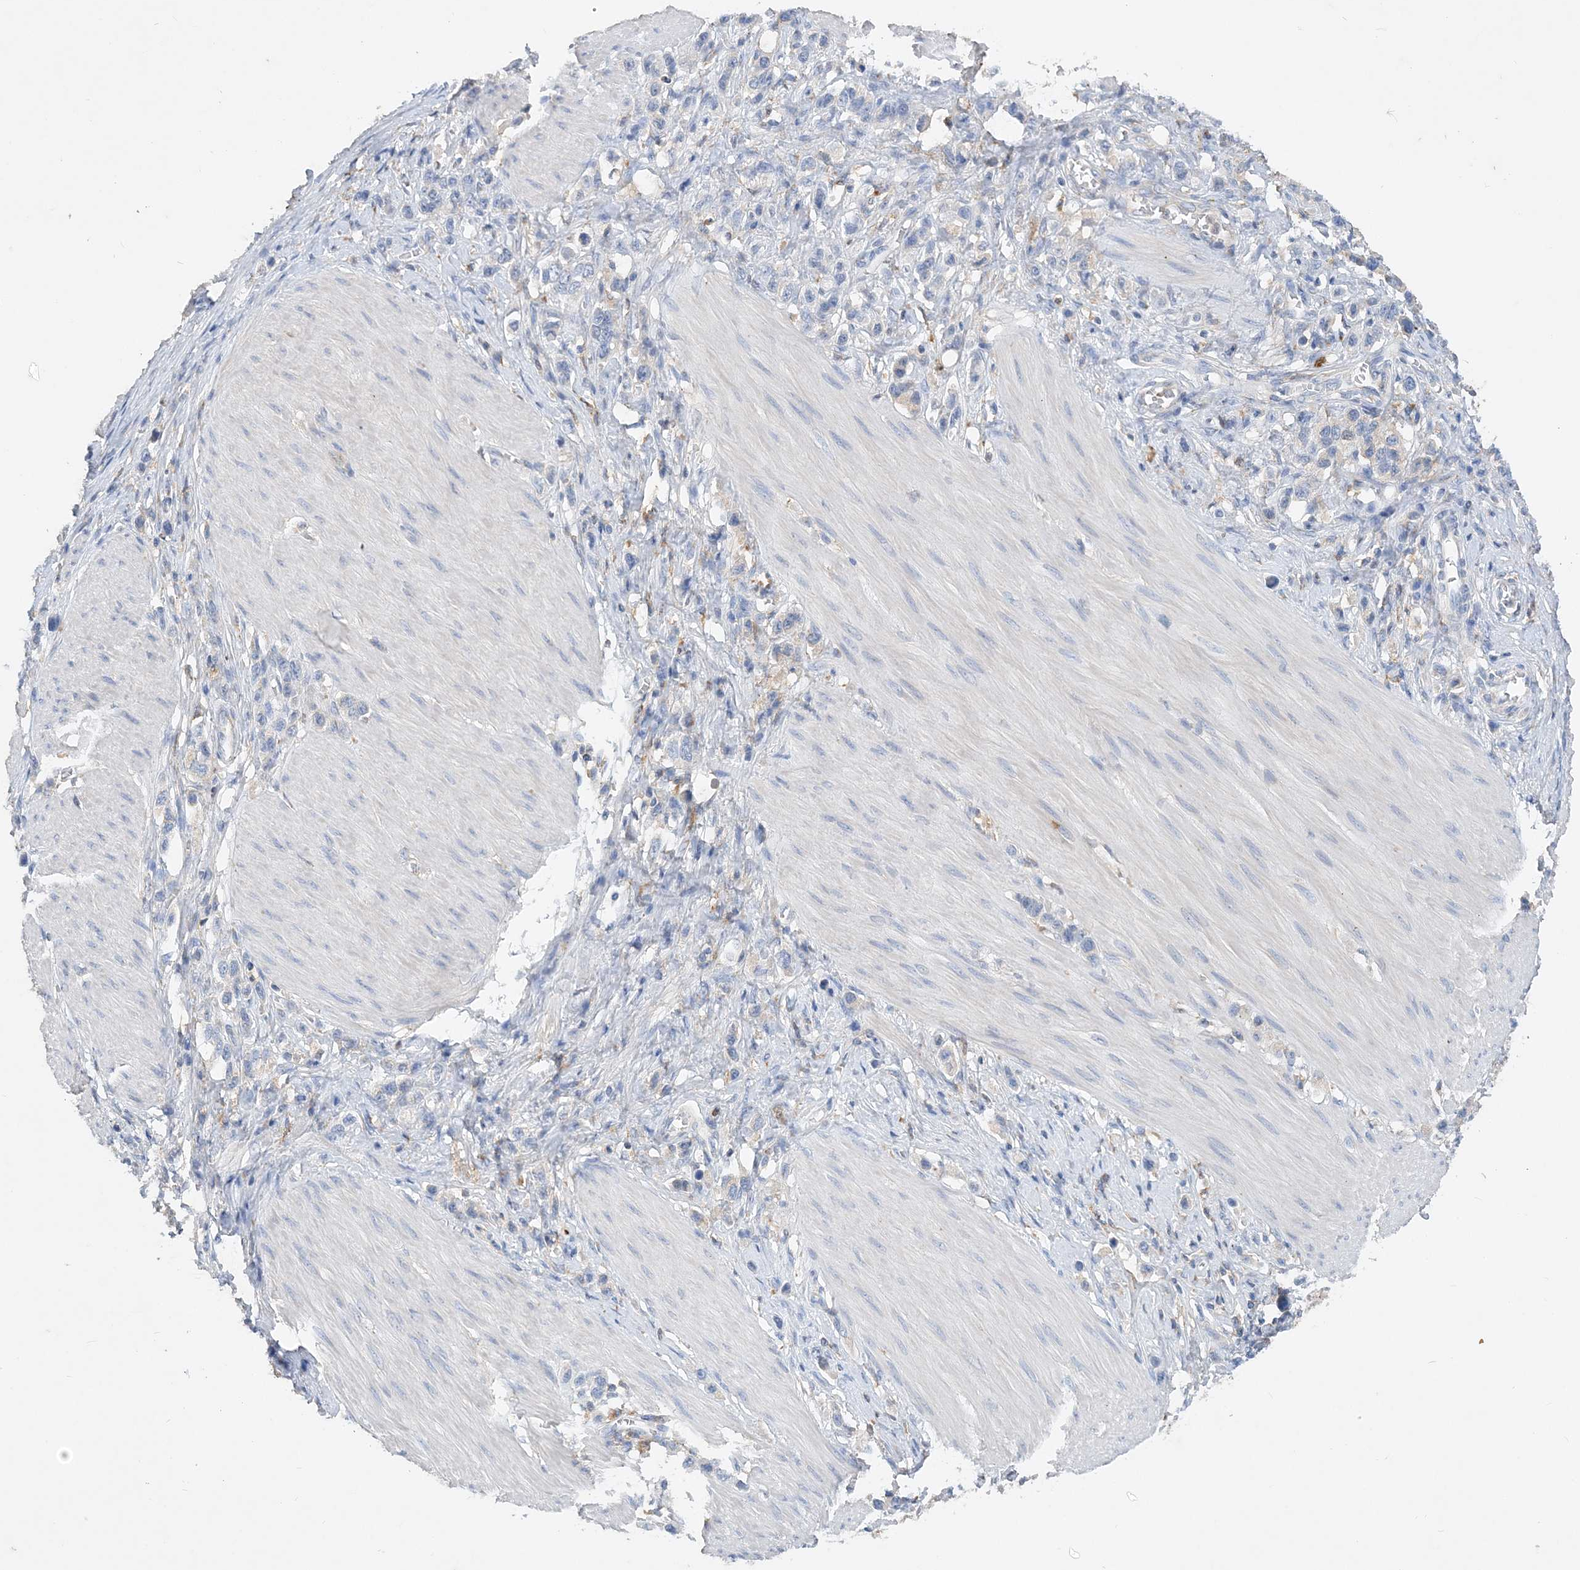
{"staining": {"intensity": "negative", "quantity": "none", "location": "none"}, "tissue": "stomach cancer", "cell_type": "Tumor cells", "image_type": "cancer", "snomed": [{"axis": "morphology", "description": "Adenocarcinoma, NOS"}, {"axis": "topography", "description": "Stomach"}], "caption": "This micrograph is of stomach cancer (adenocarcinoma) stained with IHC to label a protein in brown with the nuclei are counter-stained blue. There is no positivity in tumor cells.", "gene": "GRINA", "patient": {"sex": "female", "age": 65}}